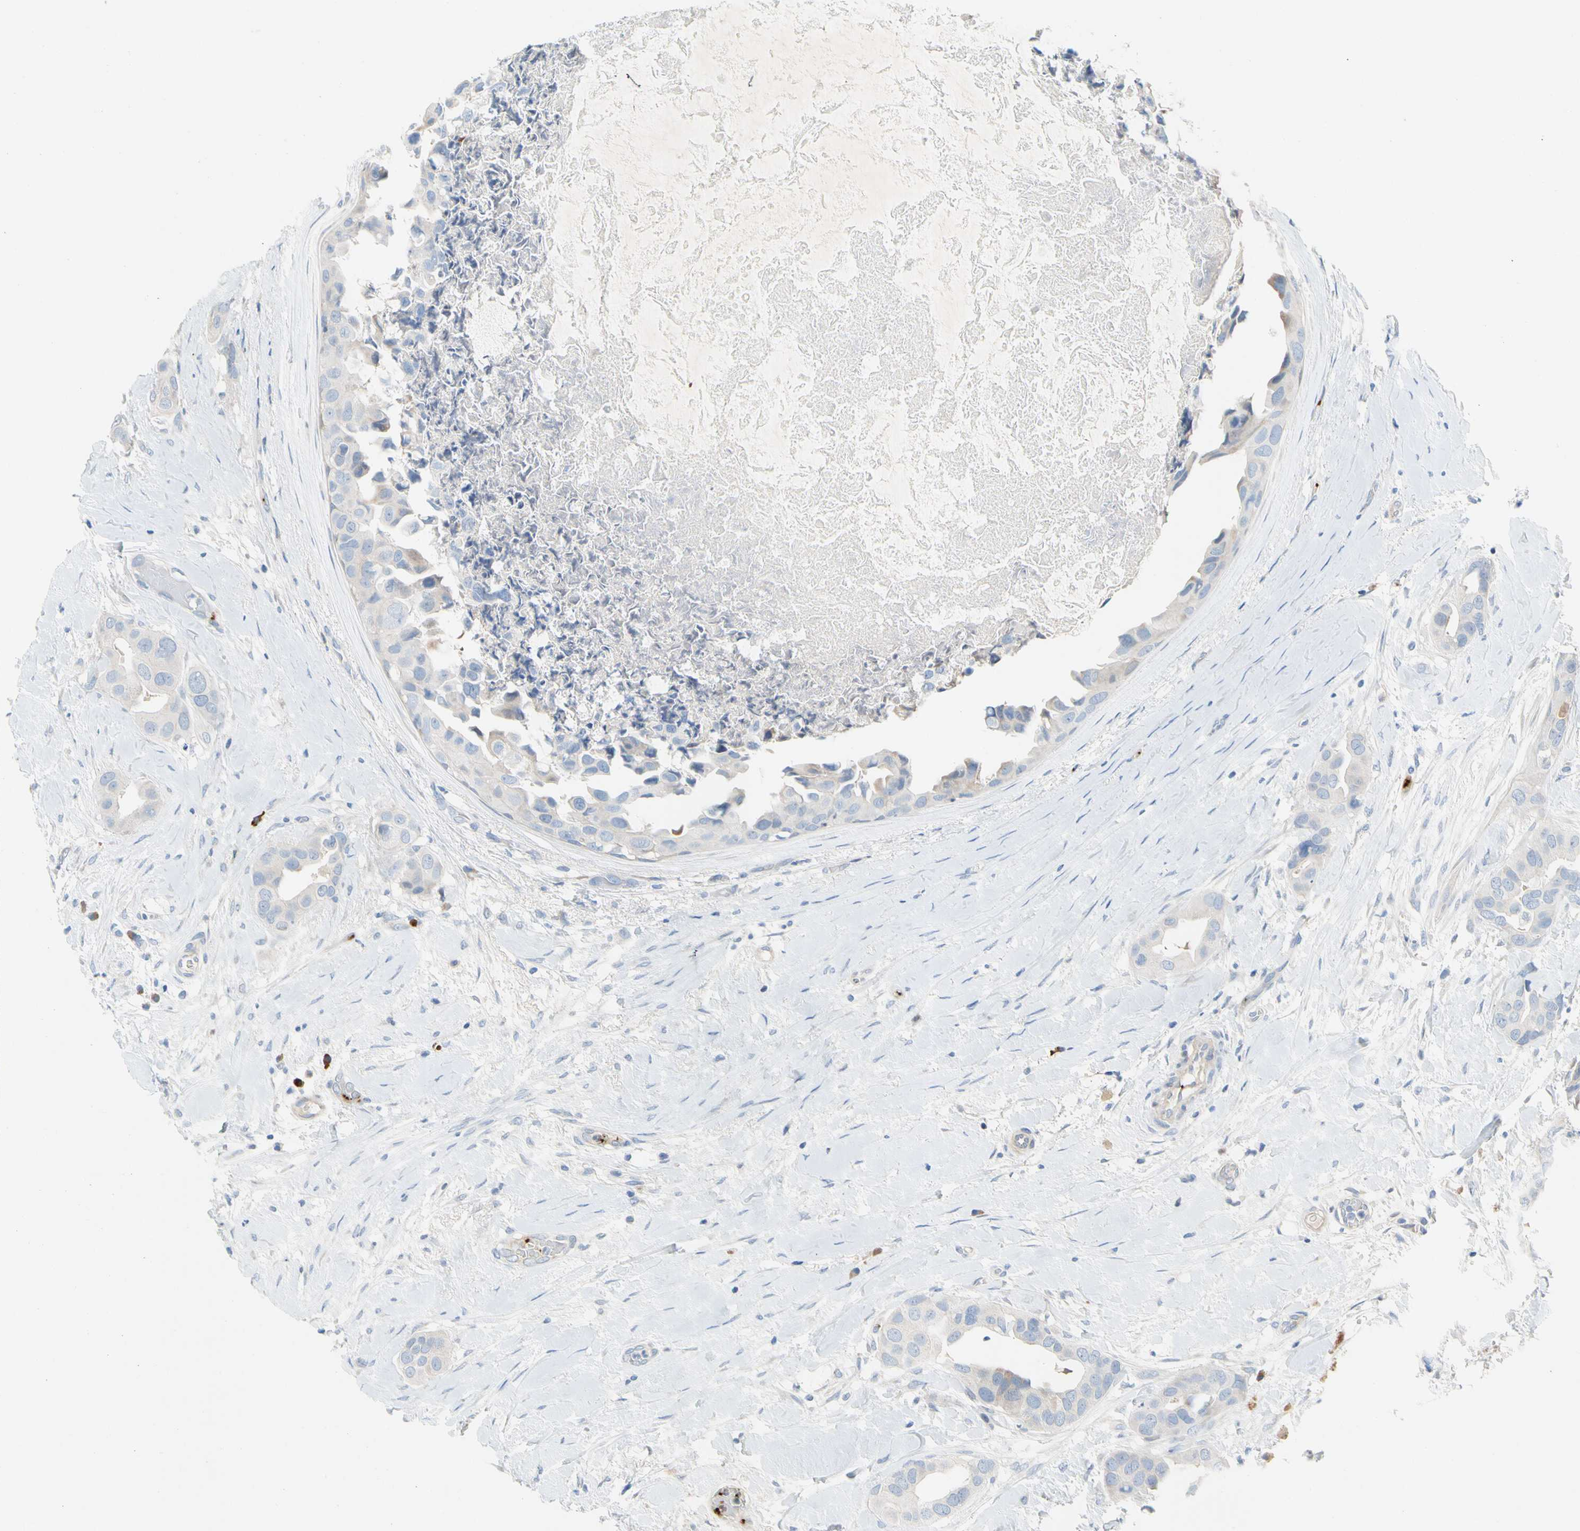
{"staining": {"intensity": "negative", "quantity": "none", "location": "none"}, "tissue": "breast cancer", "cell_type": "Tumor cells", "image_type": "cancer", "snomed": [{"axis": "morphology", "description": "Duct carcinoma"}, {"axis": "topography", "description": "Breast"}], "caption": "A micrograph of breast intraductal carcinoma stained for a protein demonstrates no brown staining in tumor cells.", "gene": "PPBP", "patient": {"sex": "female", "age": 40}}